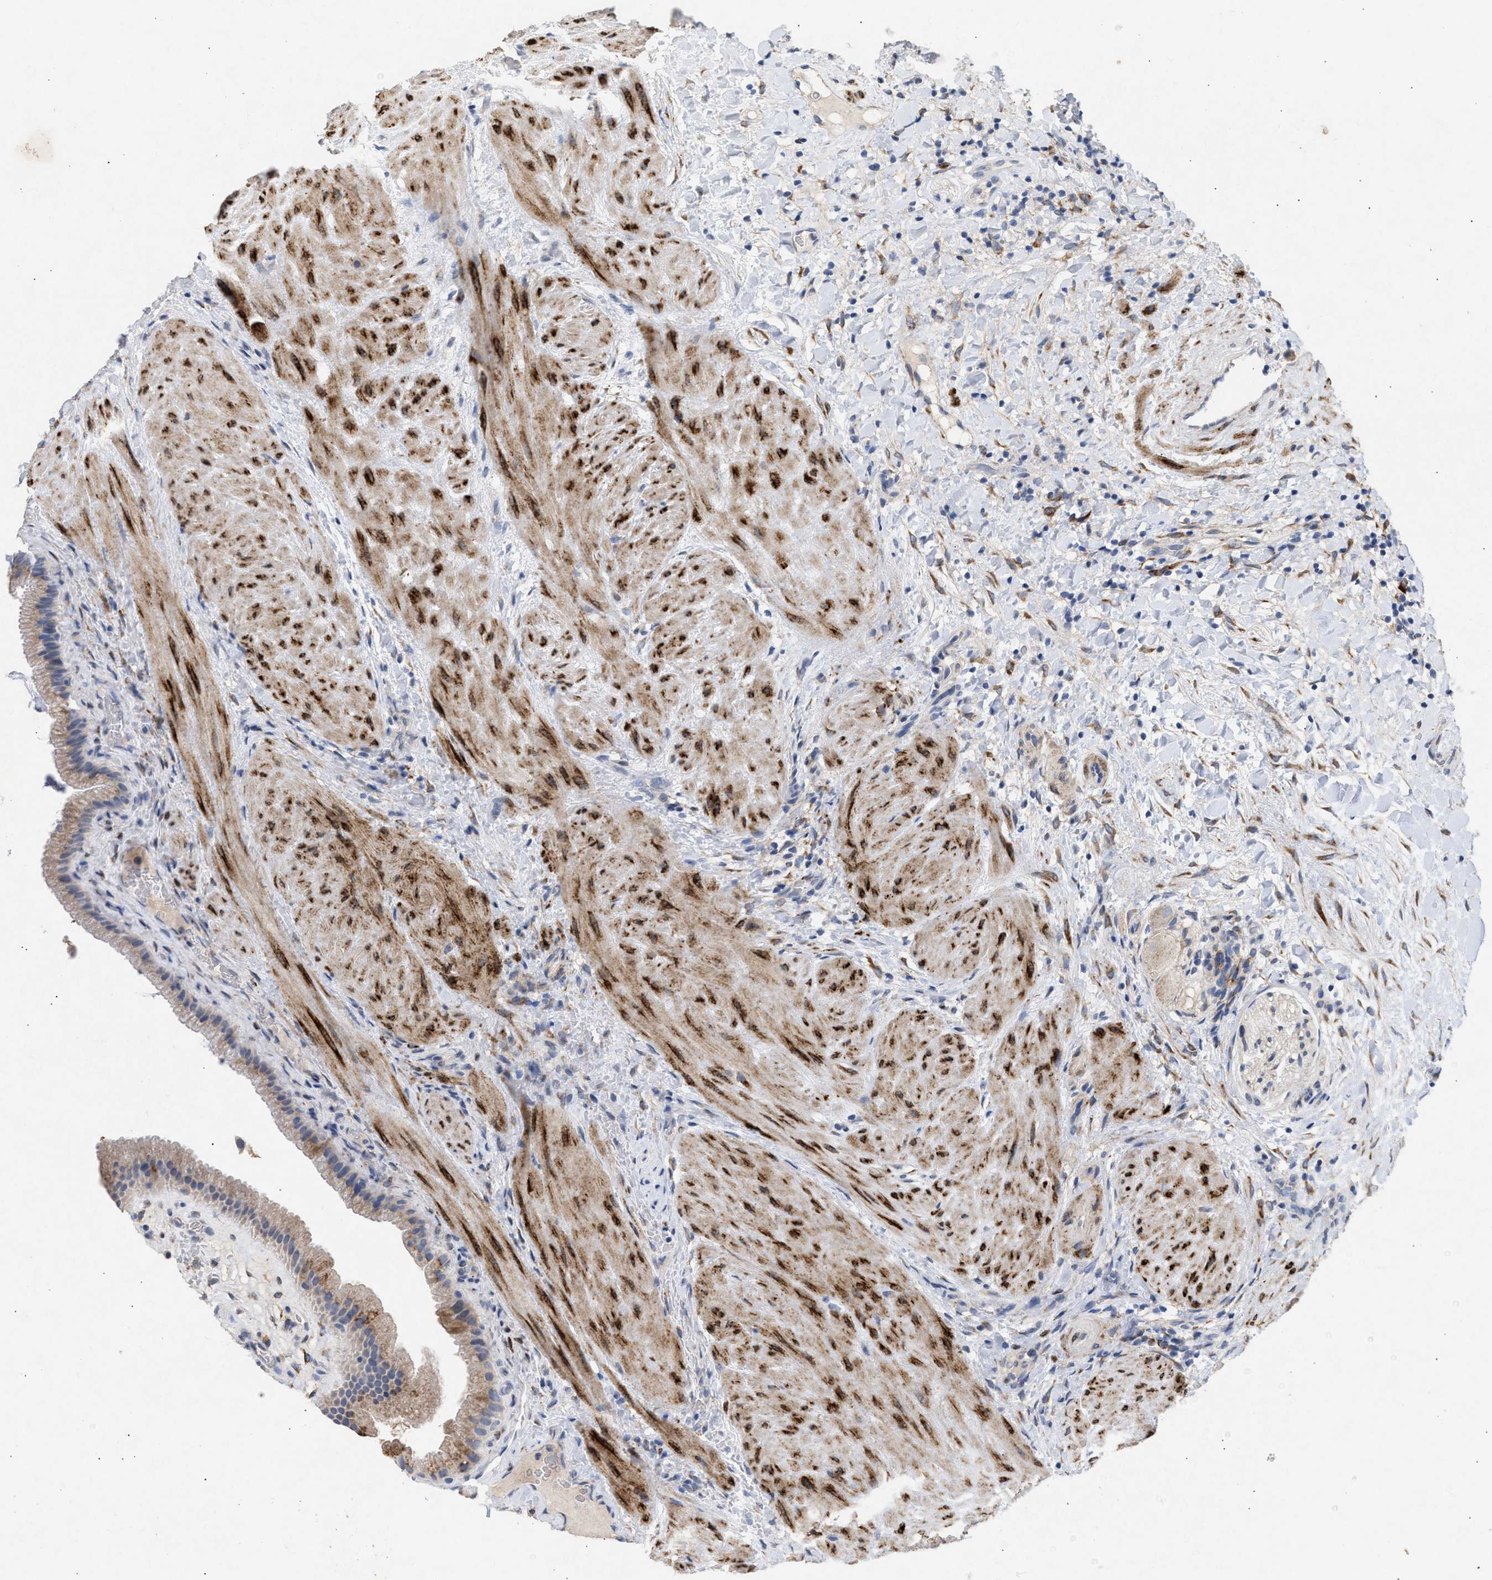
{"staining": {"intensity": "moderate", "quantity": ">75%", "location": "cytoplasmic/membranous"}, "tissue": "gallbladder", "cell_type": "Glandular cells", "image_type": "normal", "snomed": [{"axis": "morphology", "description": "Normal tissue, NOS"}, {"axis": "topography", "description": "Gallbladder"}], "caption": "Immunohistochemical staining of normal human gallbladder displays >75% levels of moderate cytoplasmic/membranous protein positivity in approximately >75% of glandular cells. (DAB (3,3'-diaminobenzidine) = brown stain, brightfield microscopy at high magnification).", "gene": "SELENOM", "patient": {"sex": "male", "age": 49}}